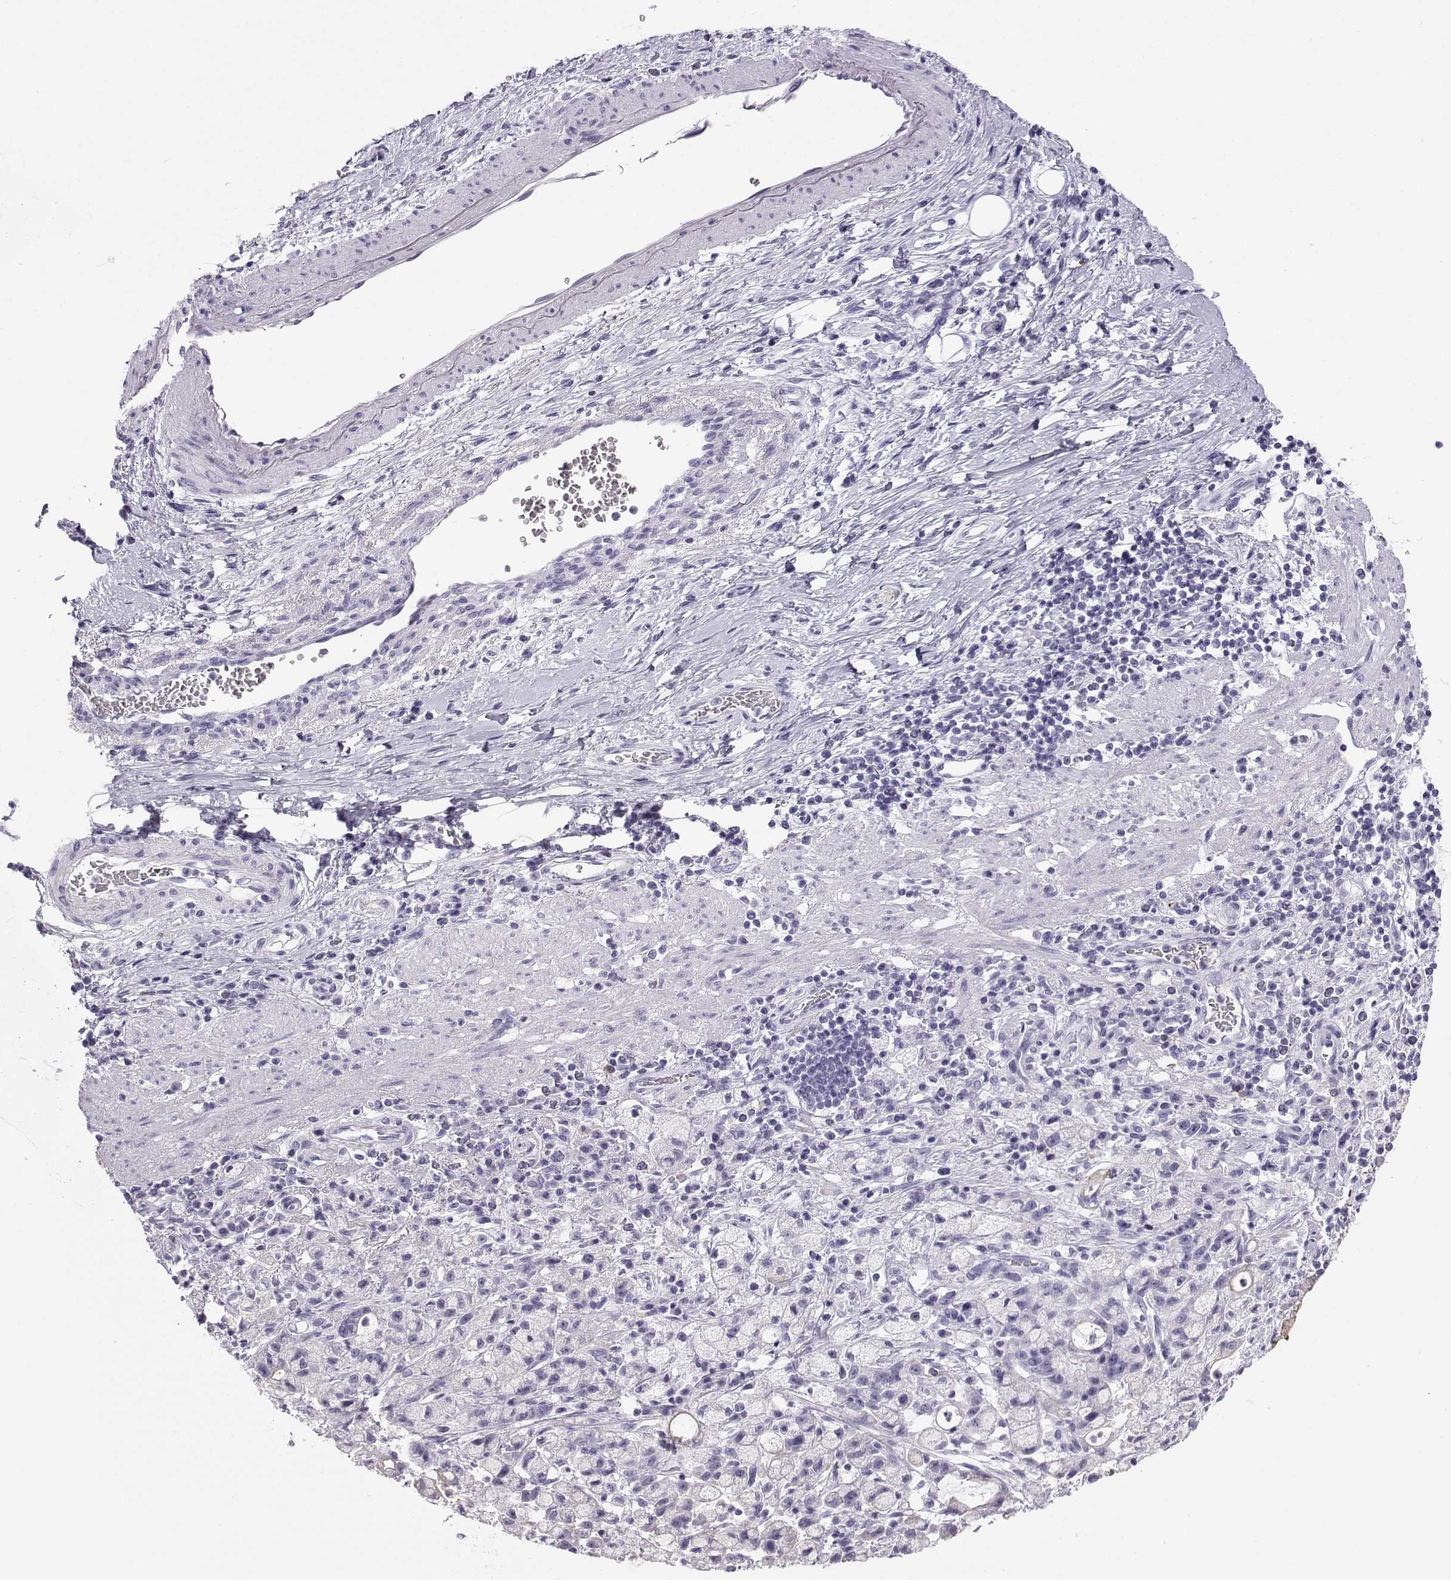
{"staining": {"intensity": "negative", "quantity": "none", "location": "none"}, "tissue": "stomach cancer", "cell_type": "Tumor cells", "image_type": "cancer", "snomed": [{"axis": "morphology", "description": "Adenocarcinoma, NOS"}, {"axis": "topography", "description": "Stomach"}], "caption": "Immunohistochemistry (IHC) micrograph of neoplastic tissue: human adenocarcinoma (stomach) stained with DAB (3,3'-diaminobenzidine) demonstrates no significant protein positivity in tumor cells.", "gene": "NEFL", "patient": {"sex": "male", "age": 58}}